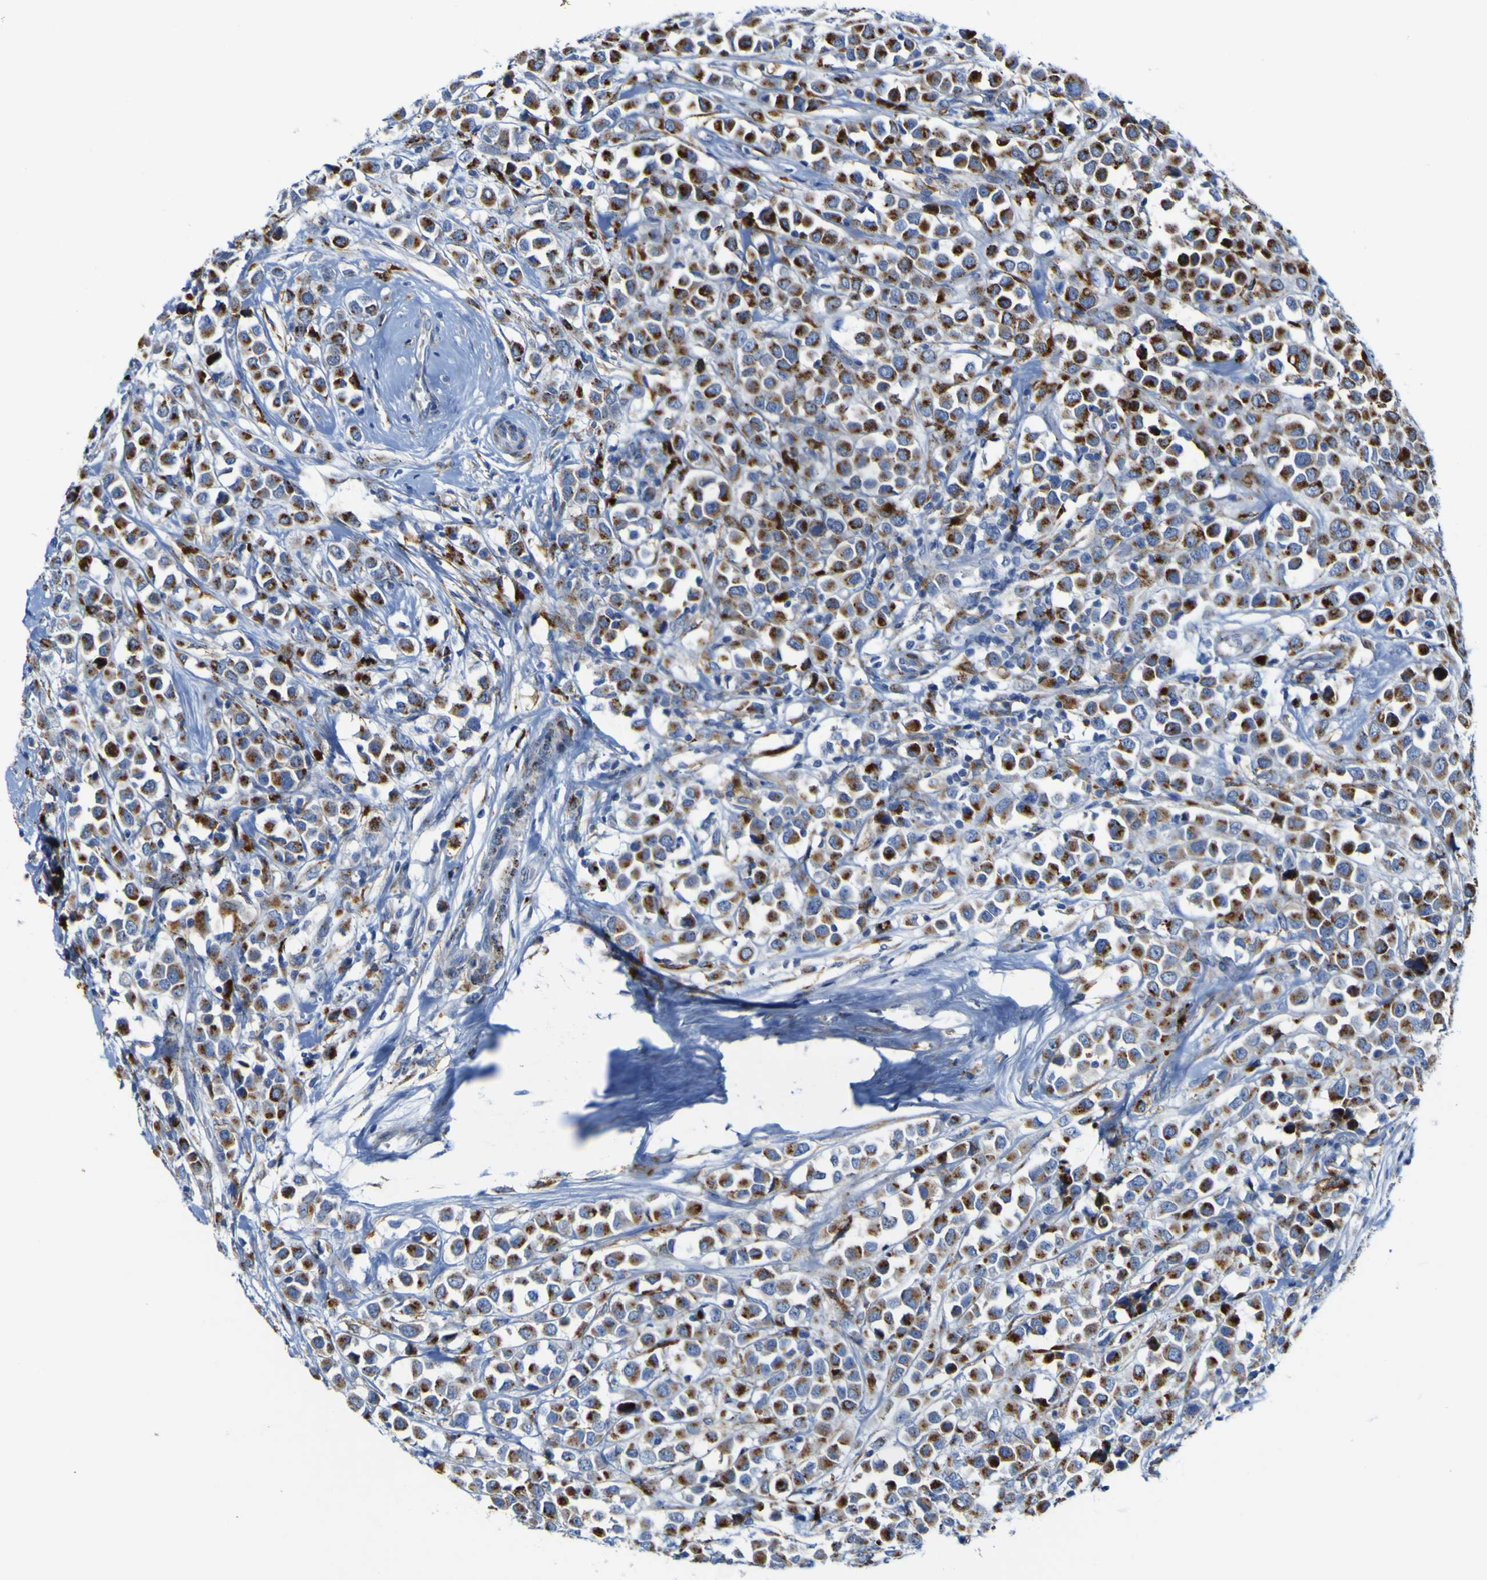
{"staining": {"intensity": "strong", "quantity": ">75%", "location": "cytoplasmic/membranous"}, "tissue": "breast cancer", "cell_type": "Tumor cells", "image_type": "cancer", "snomed": [{"axis": "morphology", "description": "Duct carcinoma"}, {"axis": "topography", "description": "Breast"}], "caption": "IHC (DAB) staining of human infiltrating ductal carcinoma (breast) demonstrates strong cytoplasmic/membranous protein expression in approximately >75% of tumor cells.", "gene": "PTPRF", "patient": {"sex": "female", "age": 61}}